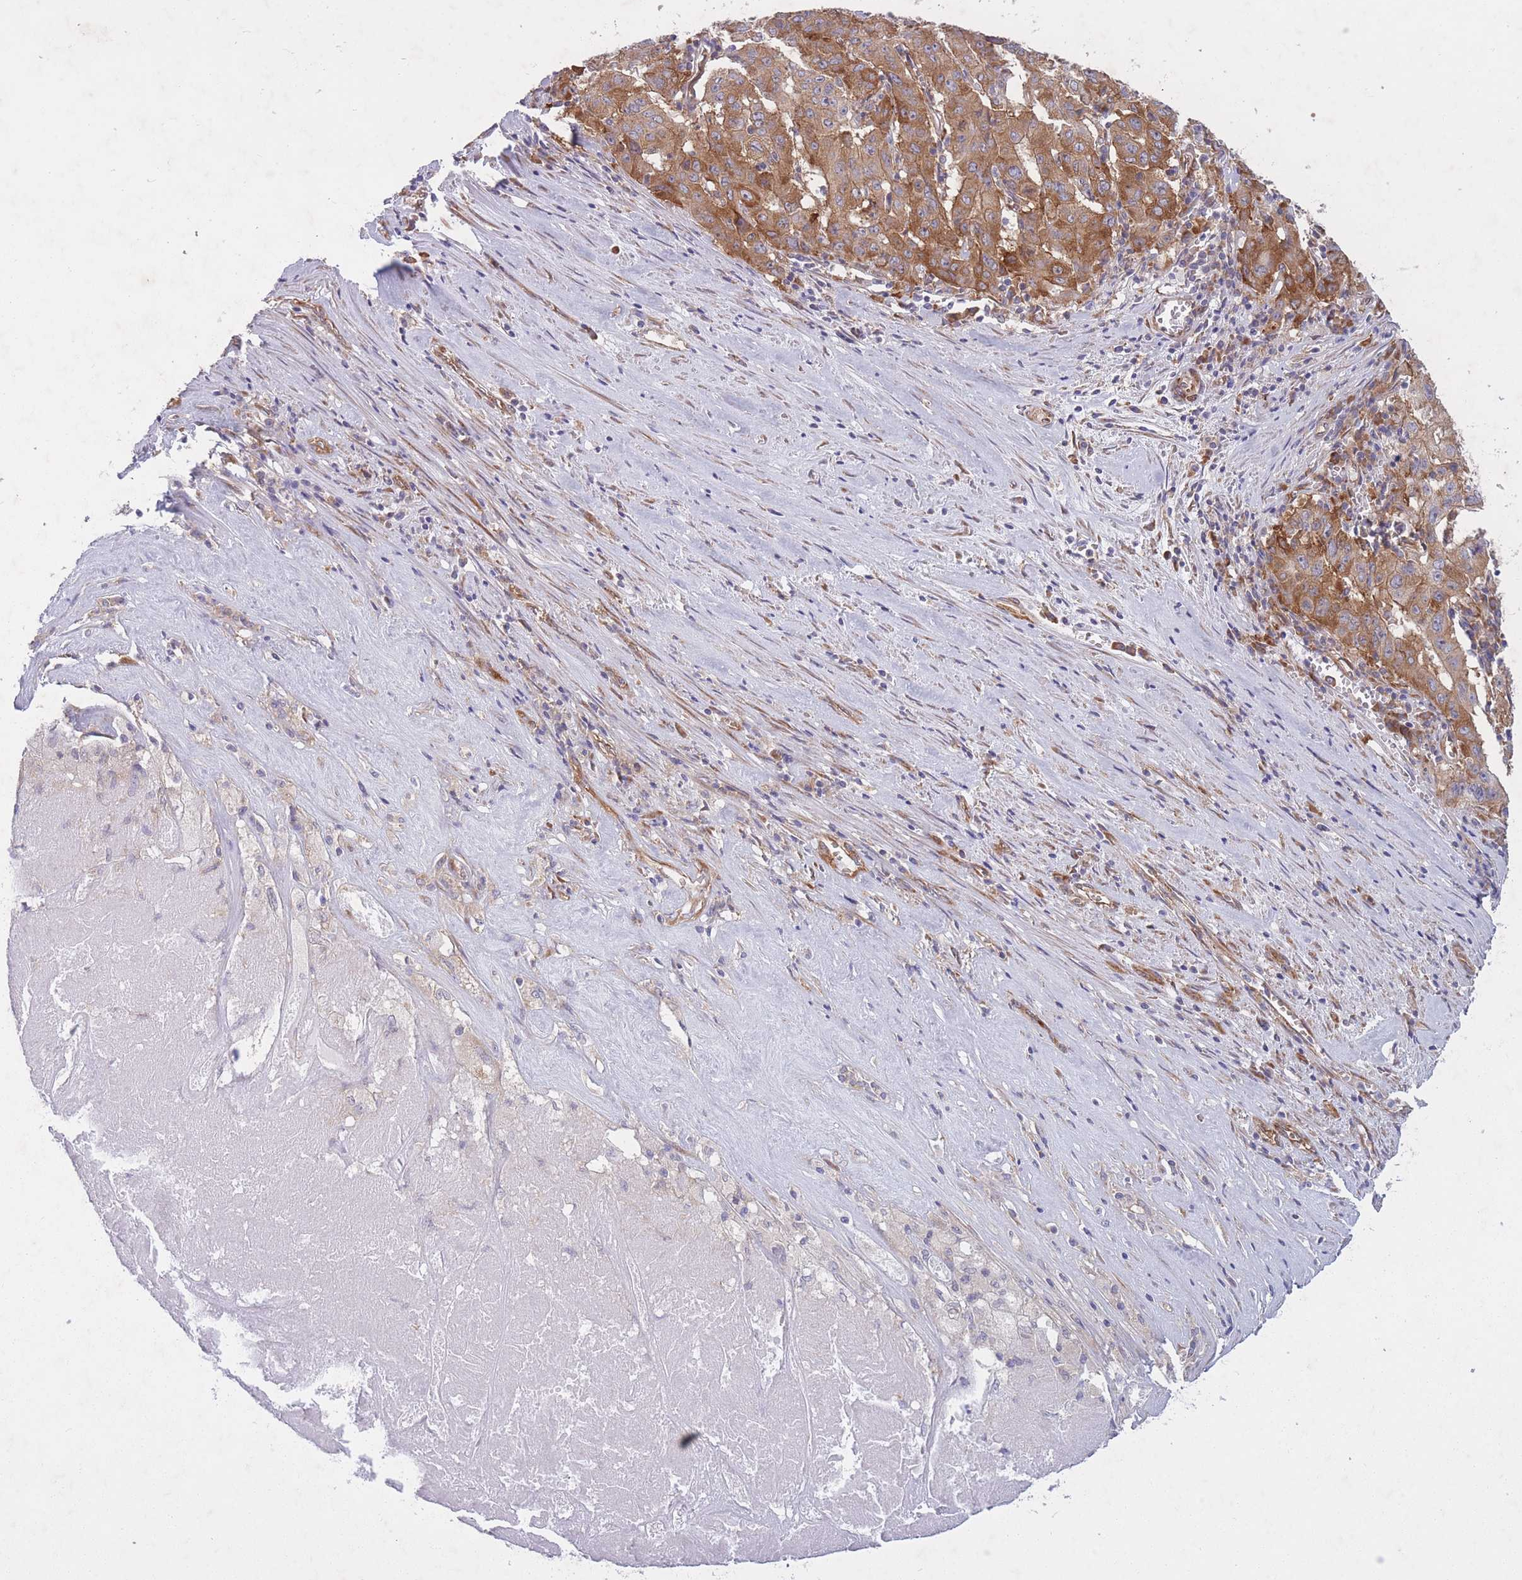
{"staining": {"intensity": "moderate", "quantity": ">75%", "location": "cytoplasmic/membranous"}, "tissue": "pancreatic cancer", "cell_type": "Tumor cells", "image_type": "cancer", "snomed": [{"axis": "morphology", "description": "Adenocarcinoma, NOS"}, {"axis": "topography", "description": "Pancreas"}], "caption": "Immunohistochemistry (IHC) micrograph of neoplastic tissue: pancreatic cancer stained using immunohistochemistry (IHC) displays medium levels of moderate protein expression localized specifically in the cytoplasmic/membranous of tumor cells, appearing as a cytoplasmic/membranous brown color.", "gene": "CCDC124", "patient": {"sex": "male", "age": 63}}